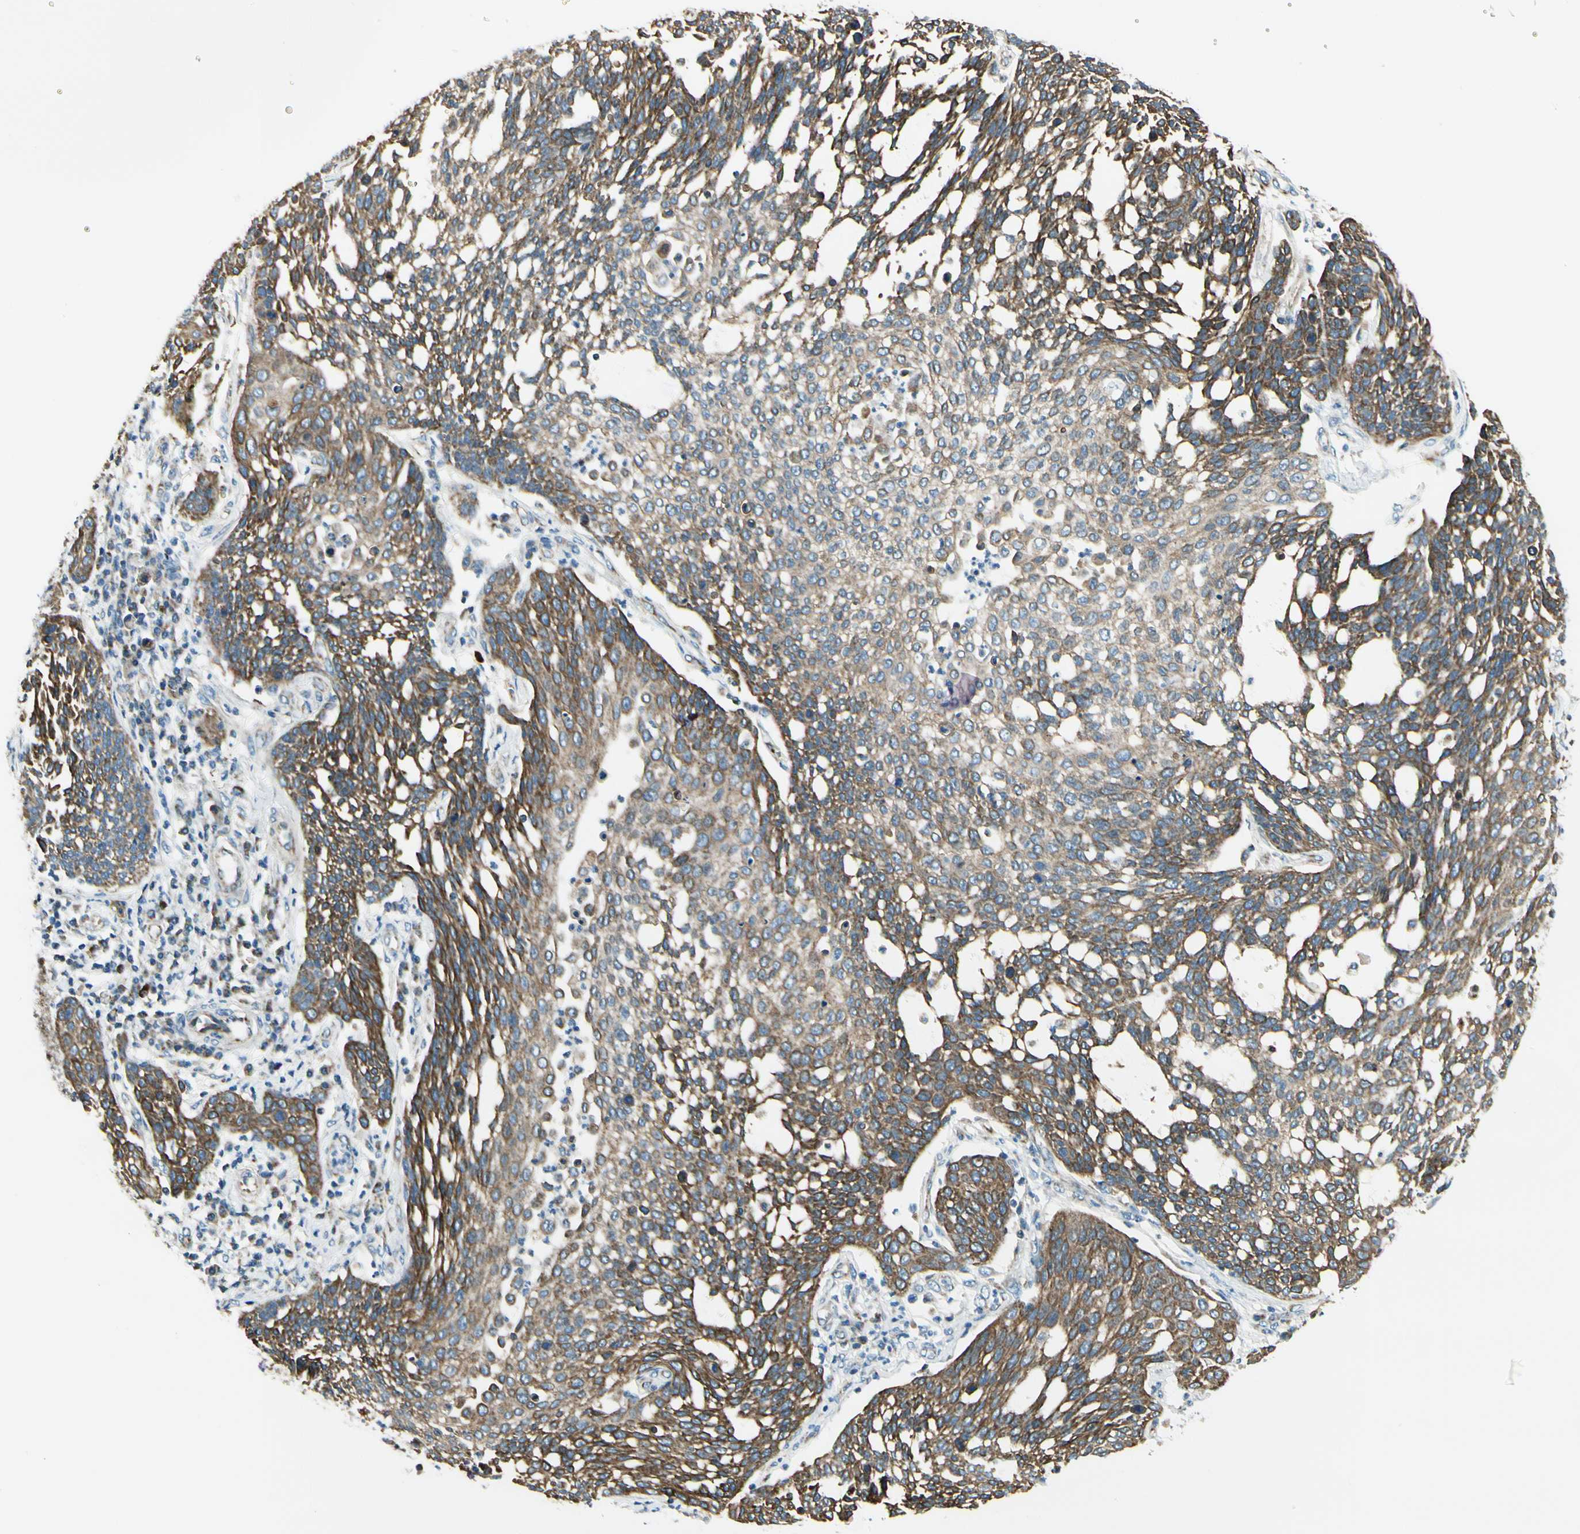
{"staining": {"intensity": "moderate", "quantity": ">75%", "location": "cytoplasmic/membranous"}, "tissue": "cervical cancer", "cell_type": "Tumor cells", "image_type": "cancer", "snomed": [{"axis": "morphology", "description": "Squamous cell carcinoma, NOS"}, {"axis": "topography", "description": "Cervix"}], "caption": "IHC photomicrograph of neoplastic tissue: cervical cancer (squamous cell carcinoma) stained using immunohistochemistry shows medium levels of moderate protein expression localized specifically in the cytoplasmic/membranous of tumor cells, appearing as a cytoplasmic/membranous brown color.", "gene": "EPHB3", "patient": {"sex": "female", "age": 34}}